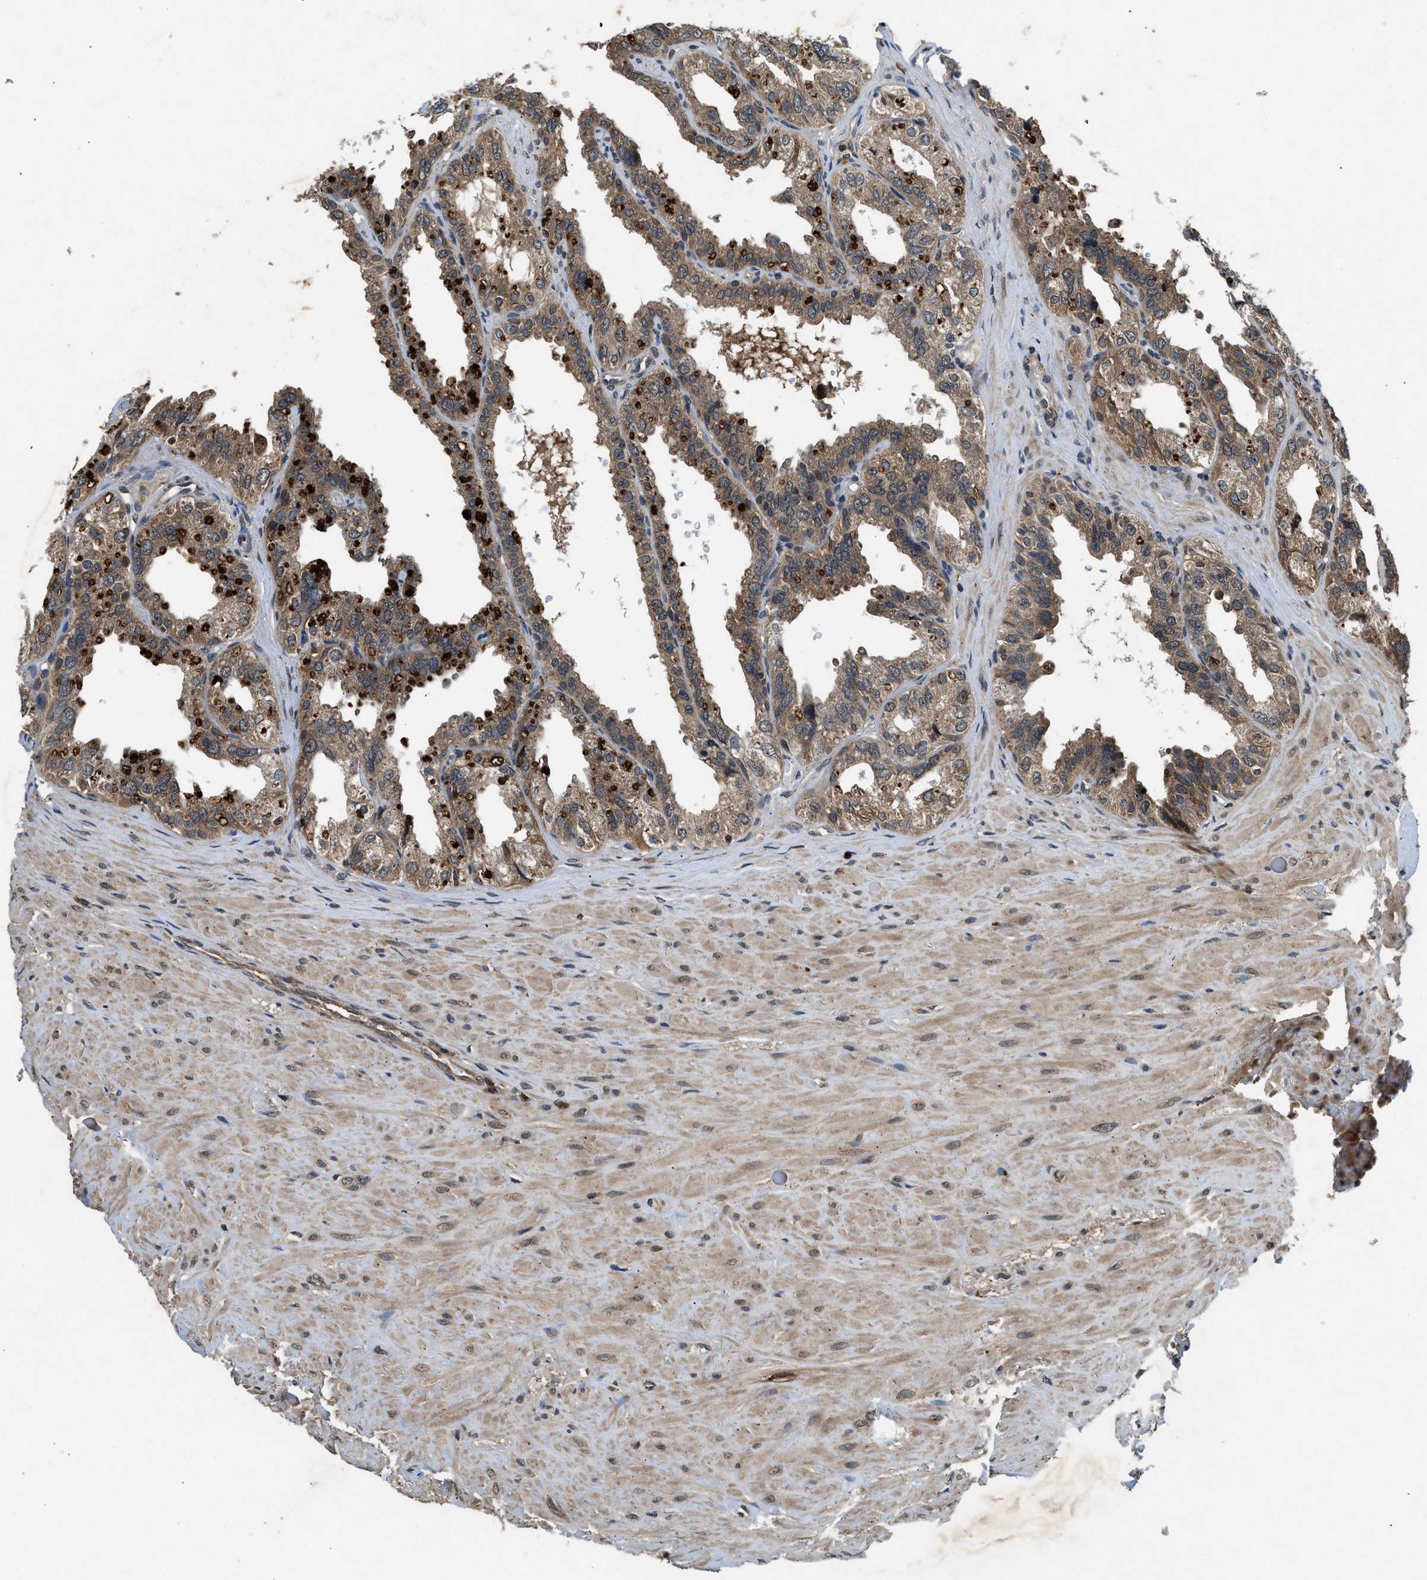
{"staining": {"intensity": "moderate", "quantity": ">75%", "location": "cytoplasmic/membranous"}, "tissue": "seminal vesicle", "cell_type": "Glandular cells", "image_type": "normal", "snomed": [{"axis": "morphology", "description": "Normal tissue, NOS"}, {"axis": "topography", "description": "Seminal veicle"}], "caption": "A high-resolution micrograph shows immunohistochemistry (IHC) staining of benign seminal vesicle, which demonstrates moderate cytoplasmic/membranous staining in approximately >75% of glandular cells.", "gene": "RPS6KB1", "patient": {"sex": "male", "age": 68}}